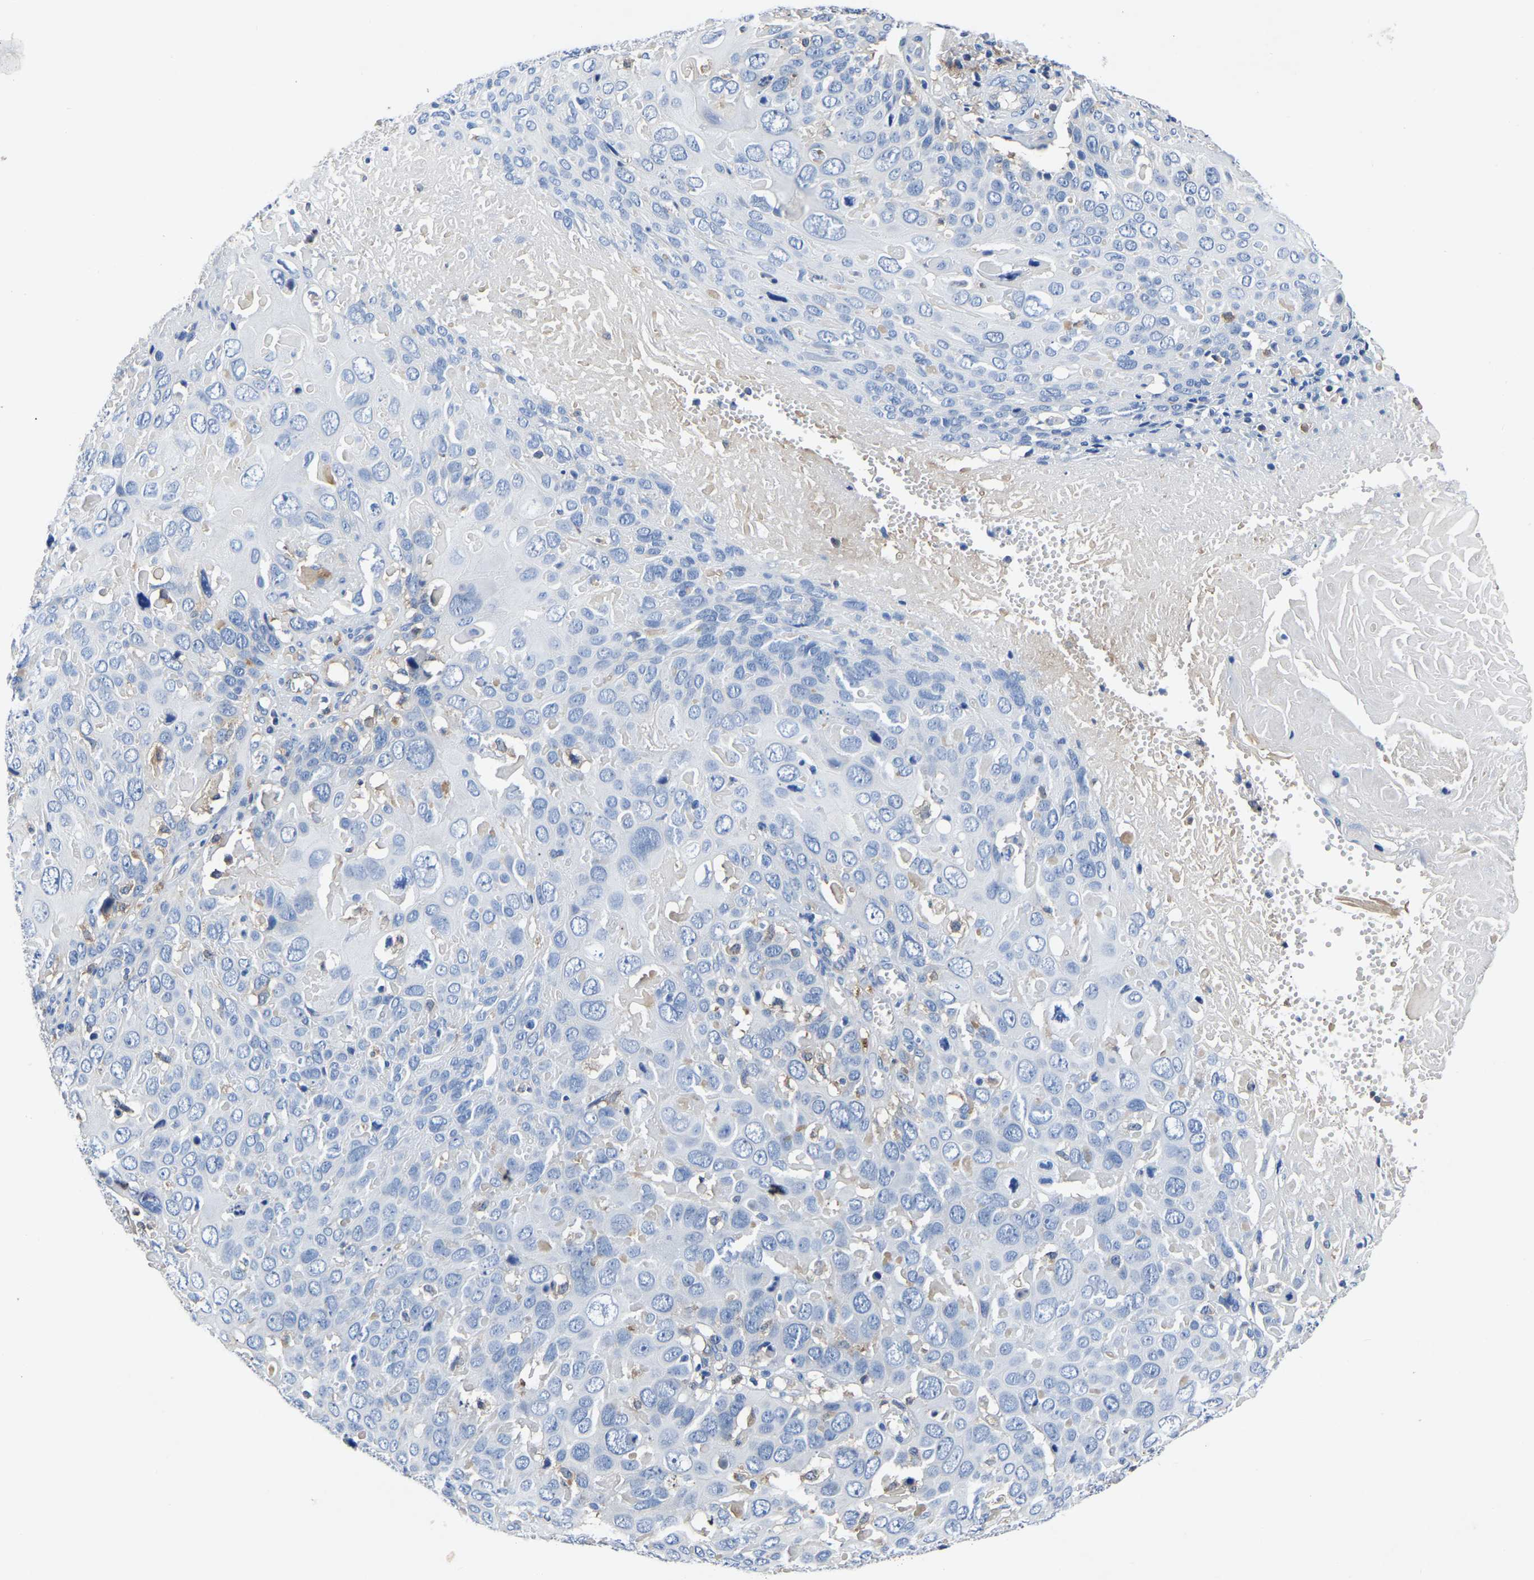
{"staining": {"intensity": "negative", "quantity": "none", "location": "none"}, "tissue": "cervical cancer", "cell_type": "Tumor cells", "image_type": "cancer", "snomed": [{"axis": "morphology", "description": "Squamous cell carcinoma, NOS"}, {"axis": "topography", "description": "Cervix"}], "caption": "A high-resolution photomicrograph shows IHC staining of cervical squamous cell carcinoma, which displays no significant positivity in tumor cells.", "gene": "ATG2B", "patient": {"sex": "female", "age": 74}}